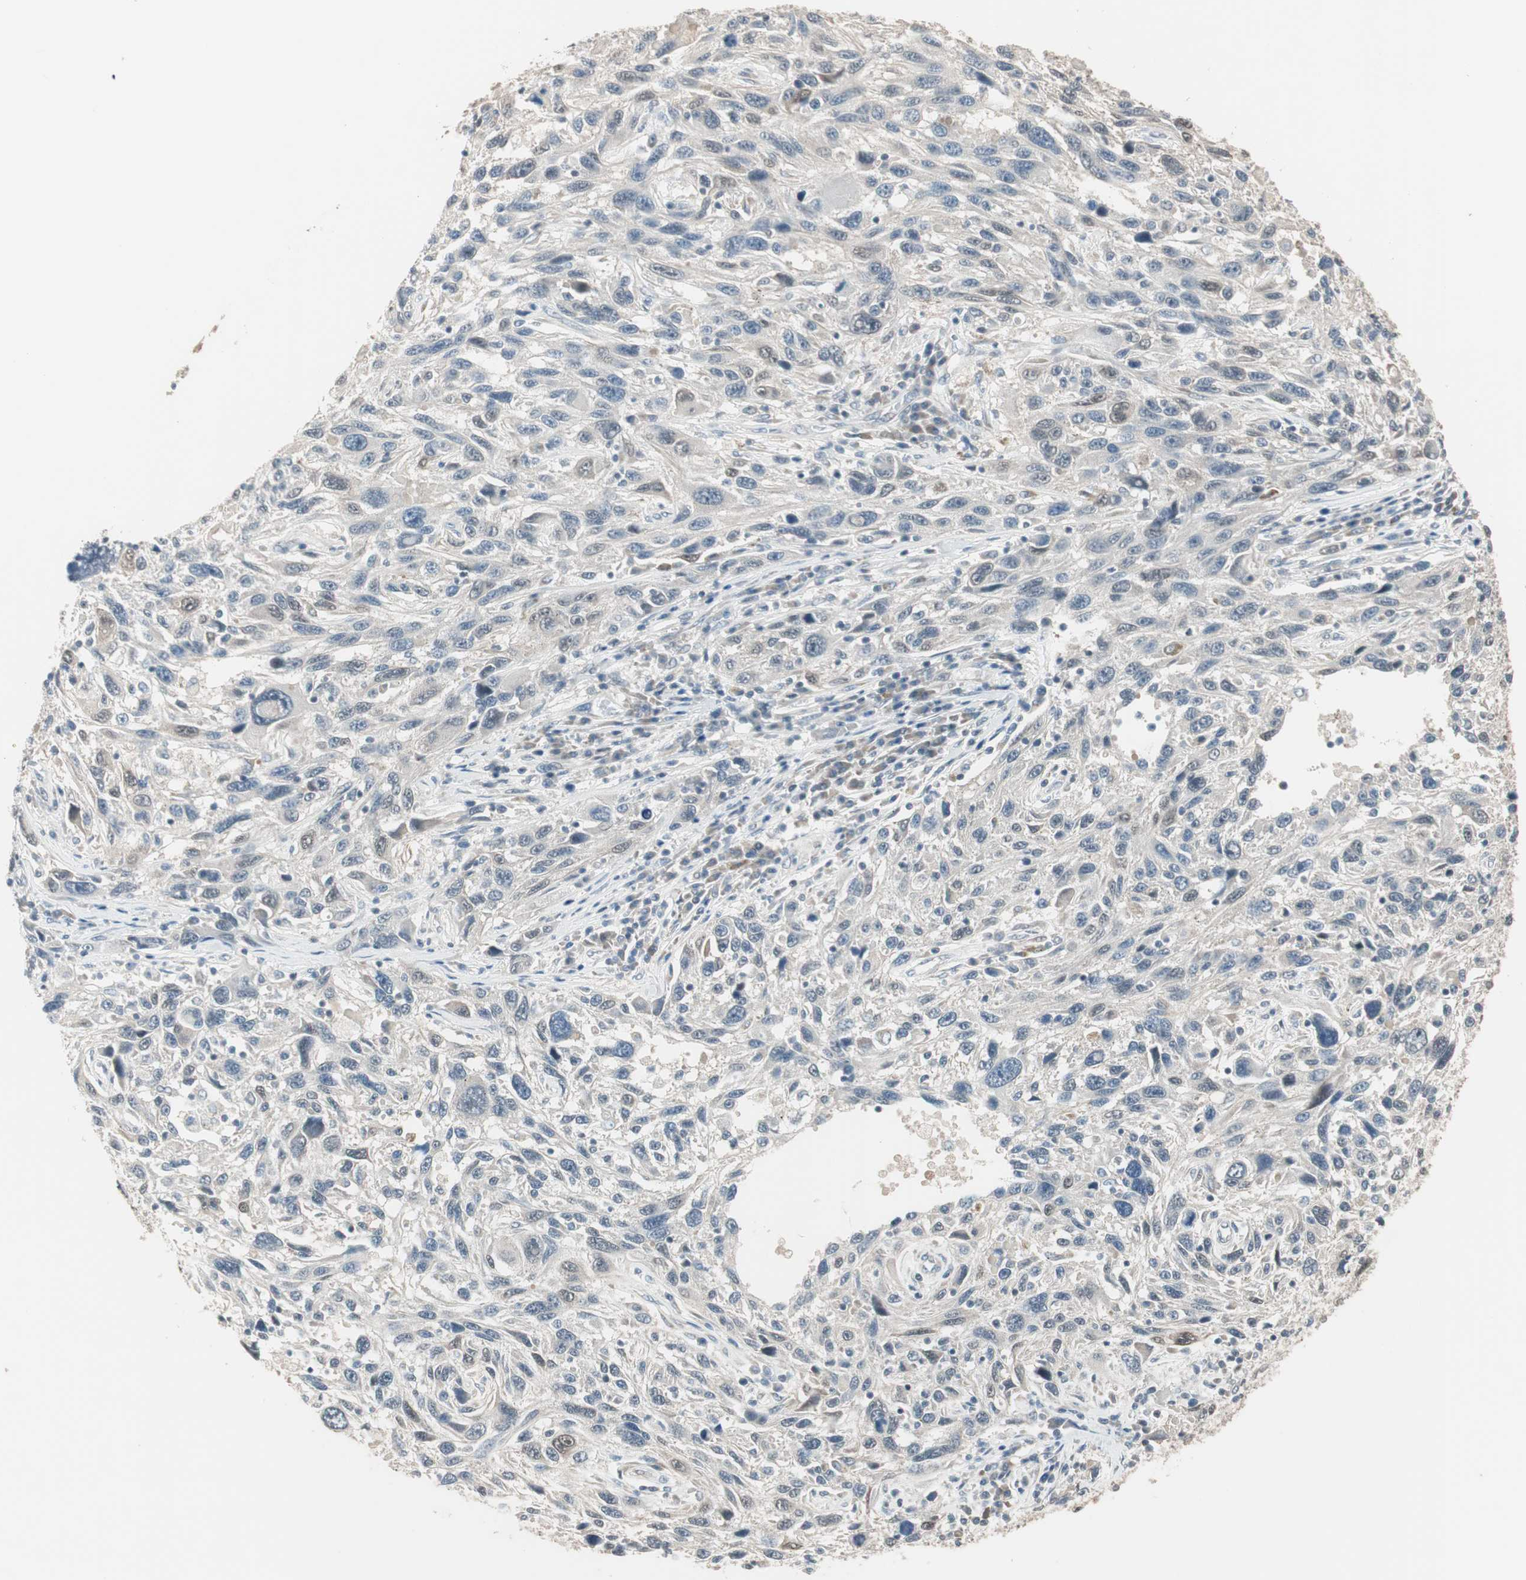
{"staining": {"intensity": "weak", "quantity": "<25%", "location": "cytoplasmic/membranous,nuclear"}, "tissue": "melanoma", "cell_type": "Tumor cells", "image_type": "cancer", "snomed": [{"axis": "morphology", "description": "Malignant melanoma, NOS"}, {"axis": "topography", "description": "Skin"}], "caption": "This is an IHC histopathology image of human malignant melanoma. There is no staining in tumor cells.", "gene": "PDZK1", "patient": {"sex": "male", "age": 53}}